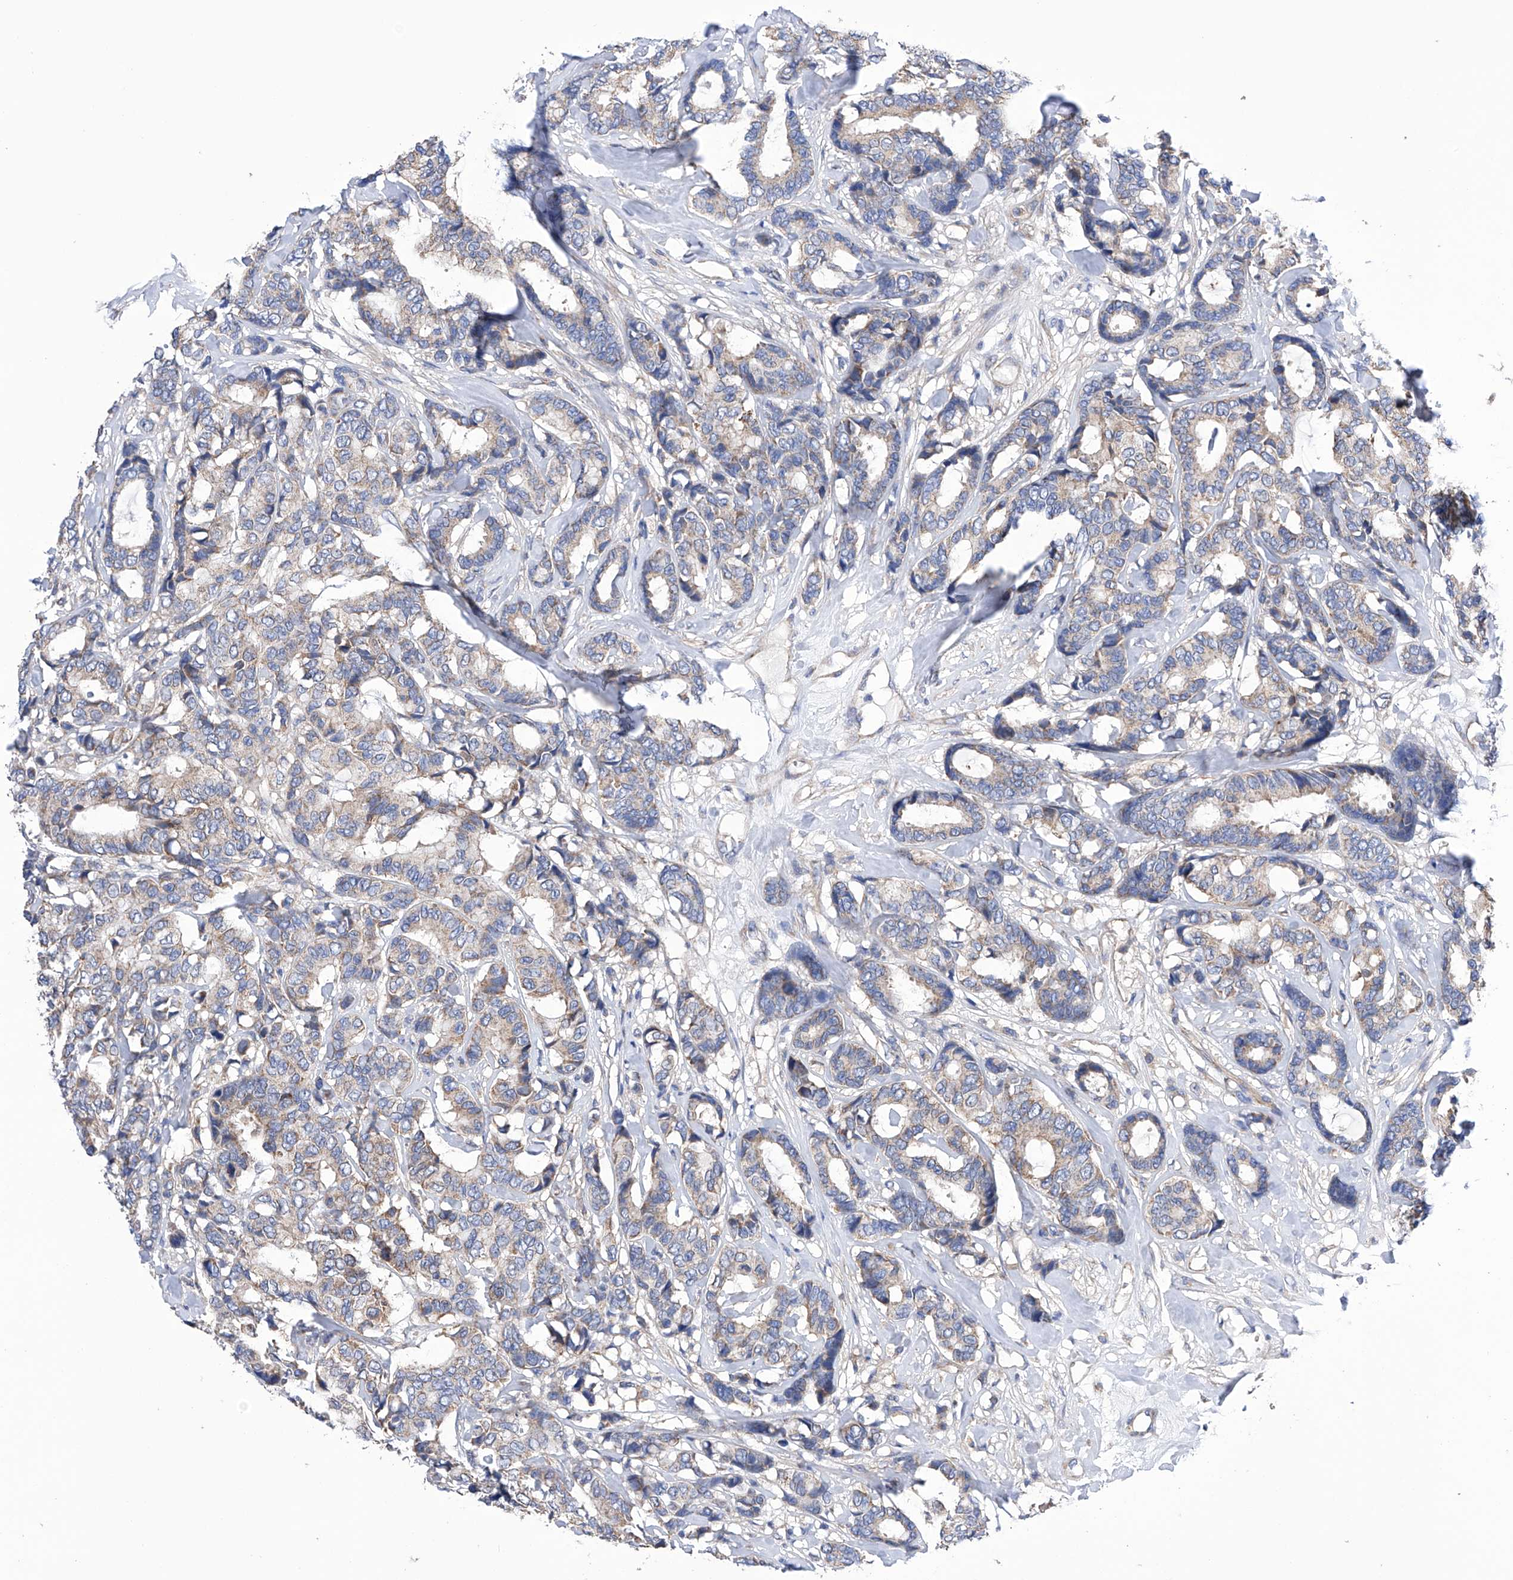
{"staining": {"intensity": "weak", "quantity": "<25%", "location": "cytoplasmic/membranous"}, "tissue": "breast cancer", "cell_type": "Tumor cells", "image_type": "cancer", "snomed": [{"axis": "morphology", "description": "Duct carcinoma"}, {"axis": "topography", "description": "Breast"}], "caption": "Photomicrograph shows no significant protein staining in tumor cells of infiltrating ductal carcinoma (breast). (Stains: DAB IHC with hematoxylin counter stain, Microscopy: brightfield microscopy at high magnification).", "gene": "EFCAB2", "patient": {"sex": "female", "age": 87}}